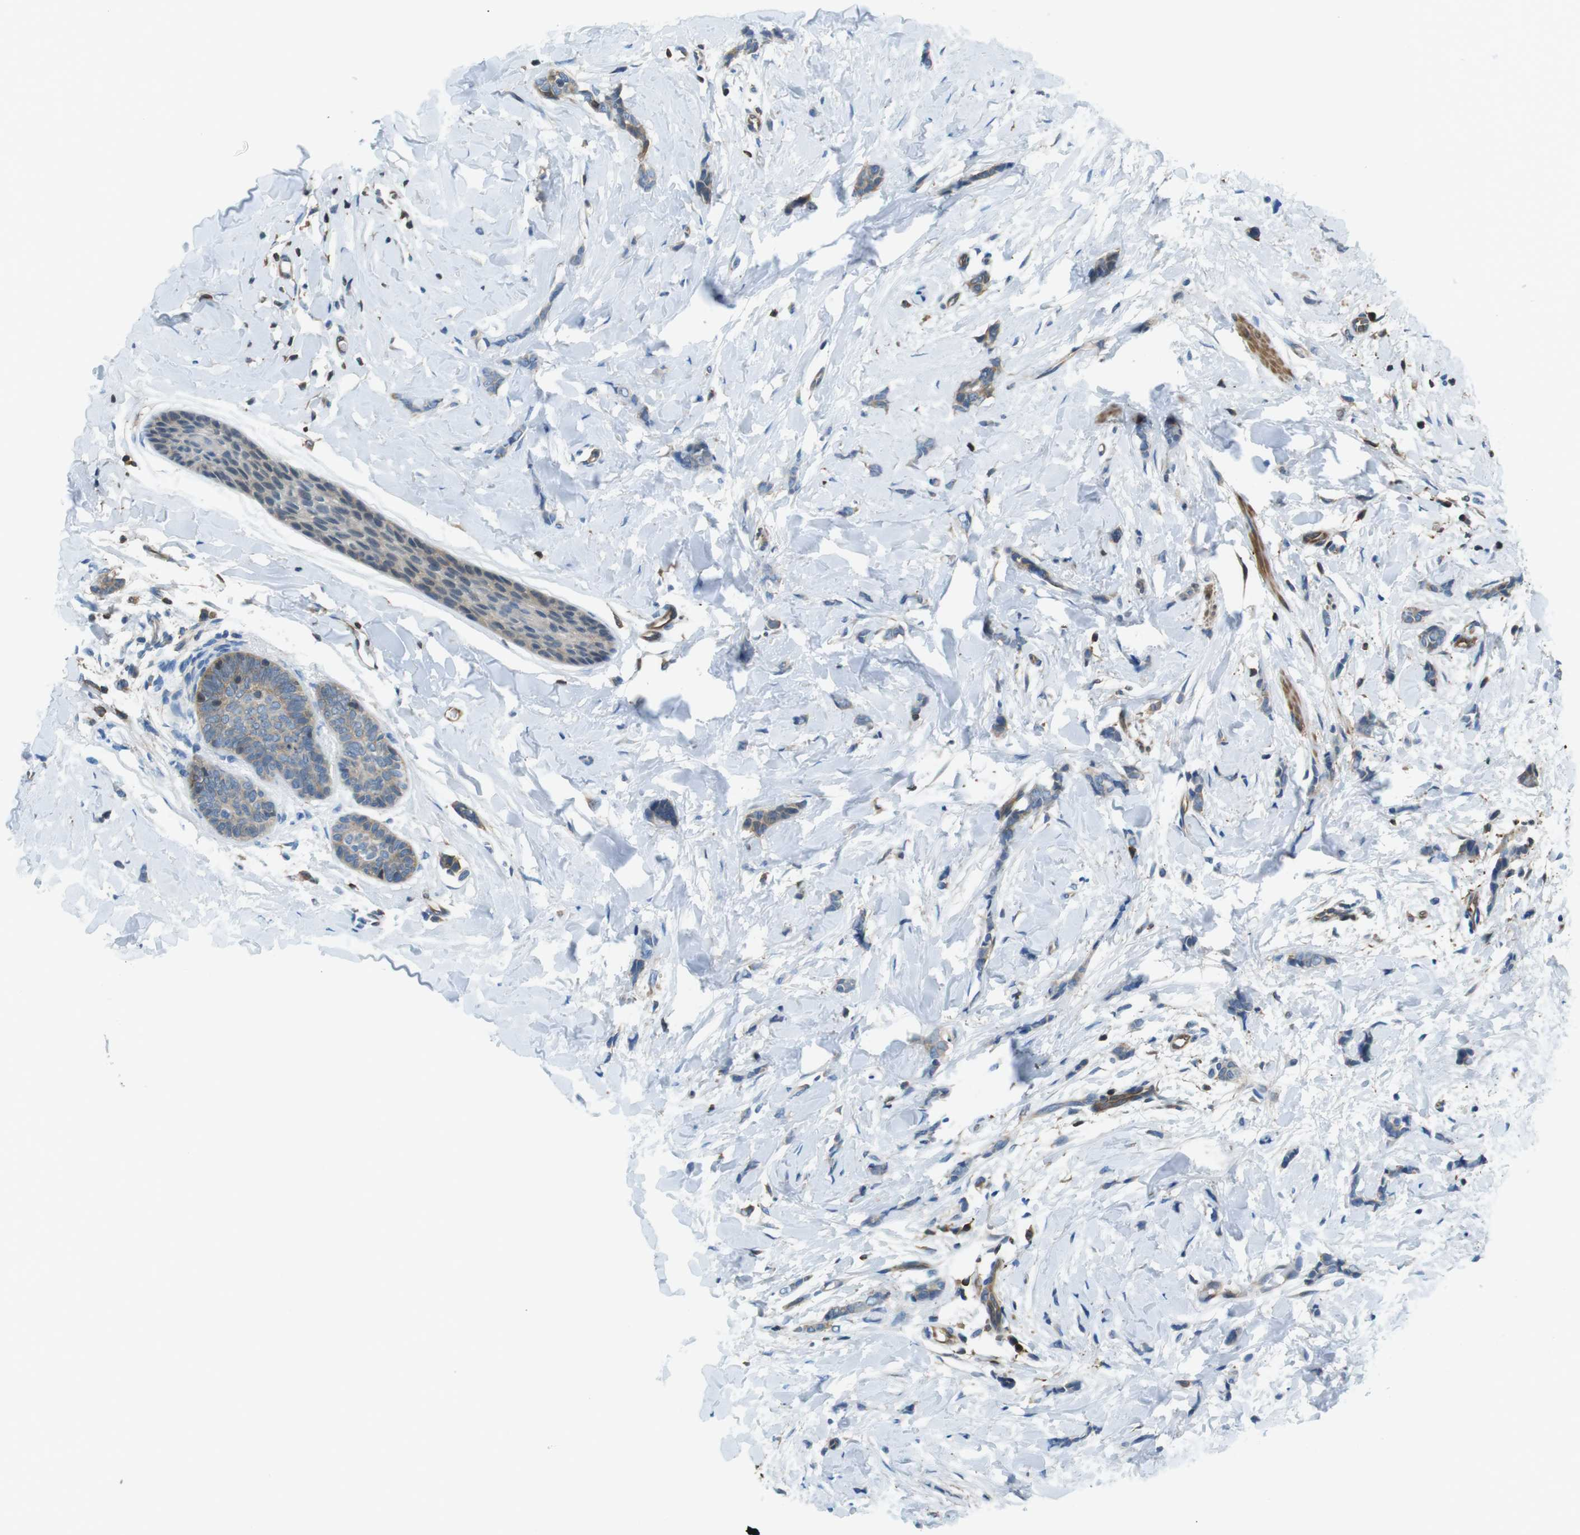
{"staining": {"intensity": "weak", "quantity": "25%-75%", "location": "cytoplasmic/membranous"}, "tissue": "breast cancer", "cell_type": "Tumor cells", "image_type": "cancer", "snomed": [{"axis": "morphology", "description": "Lobular carcinoma"}, {"axis": "topography", "description": "Skin"}, {"axis": "topography", "description": "Breast"}], "caption": "Tumor cells display low levels of weak cytoplasmic/membranous expression in approximately 25%-75% of cells in human breast lobular carcinoma. (brown staining indicates protein expression, while blue staining denotes nuclei).", "gene": "TES", "patient": {"sex": "female", "age": 46}}